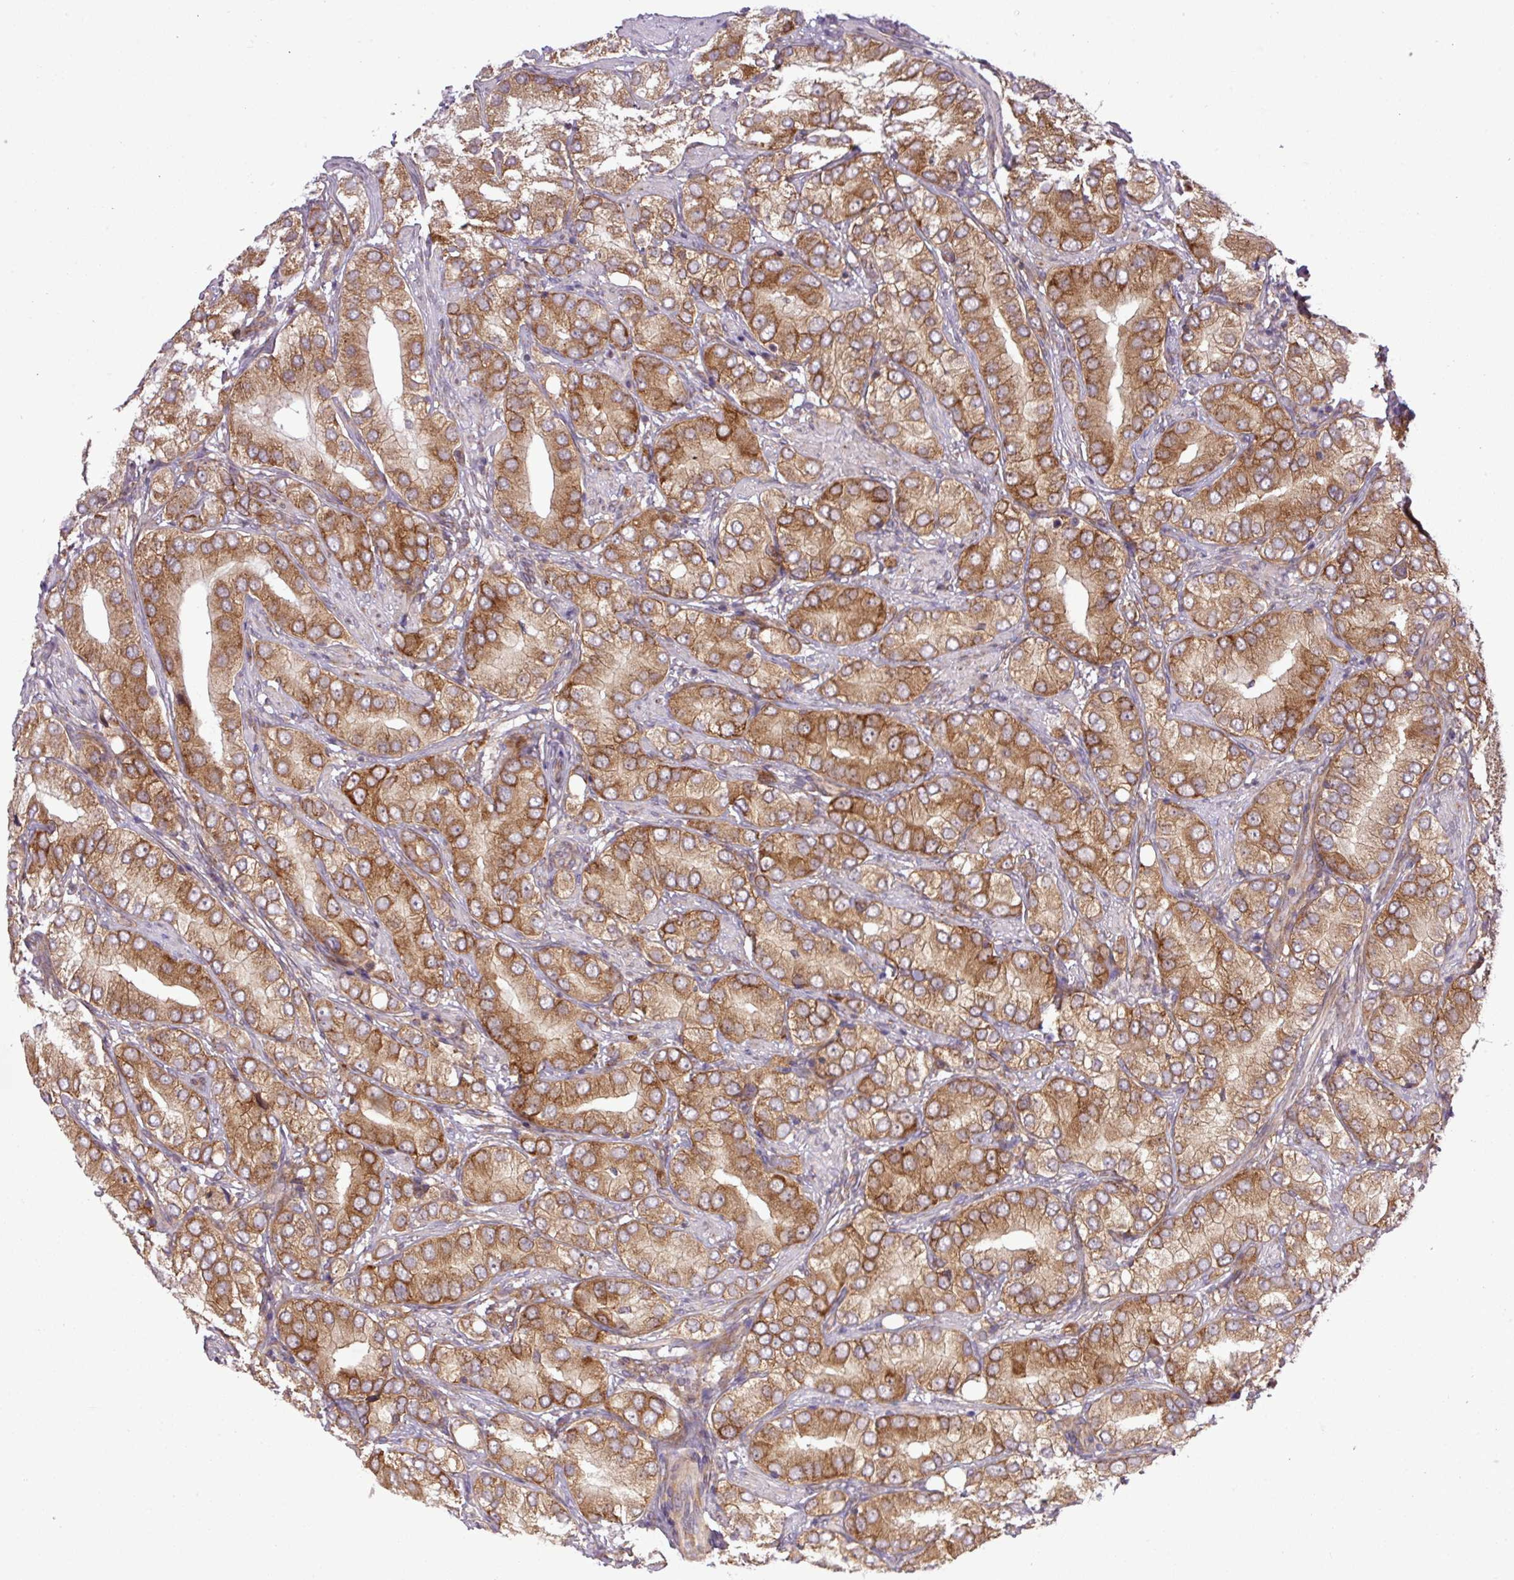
{"staining": {"intensity": "moderate", "quantity": ">75%", "location": "cytoplasmic/membranous"}, "tissue": "prostate cancer", "cell_type": "Tumor cells", "image_type": "cancer", "snomed": [{"axis": "morphology", "description": "Adenocarcinoma, High grade"}, {"axis": "topography", "description": "Prostate"}], "caption": "An immunohistochemistry photomicrograph of neoplastic tissue is shown. Protein staining in brown shows moderate cytoplasmic/membranous positivity in prostate adenocarcinoma (high-grade) within tumor cells. The staining was performed using DAB to visualize the protein expression in brown, while the nuclei were stained in blue with hematoxylin (Magnification: 20x).", "gene": "FAM222B", "patient": {"sex": "male", "age": 82}}